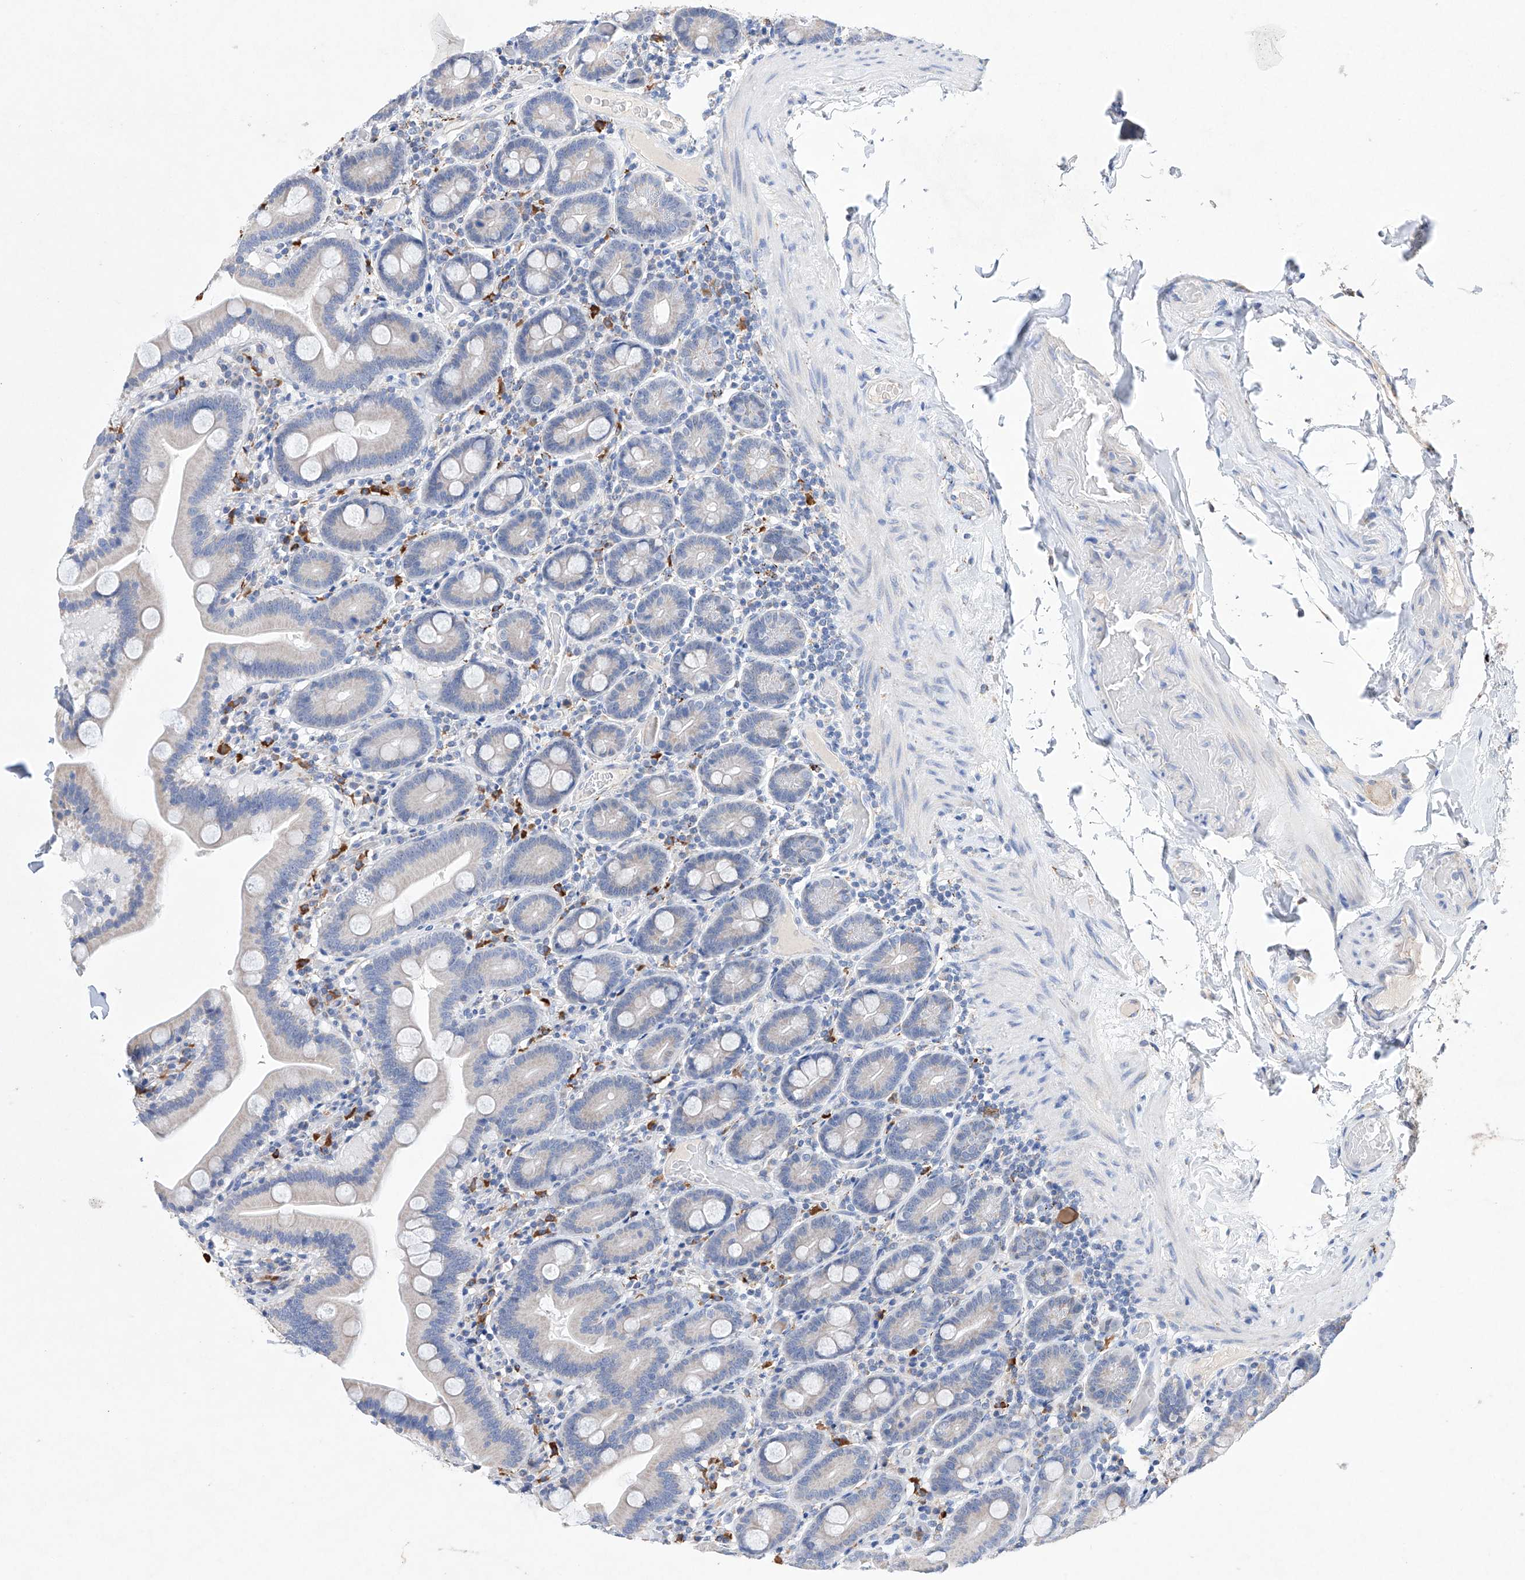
{"staining": {"intensity": "negative", "quantity": "none", "location": "none"}, "tissue": "duodenum", "cell_type": "Glandular cells", "image_type": "normal", "snomed": [{"axis": "morphology", "description": "Normal tissue, NOS"}, {"axis": "topography", "description": "Duodenum"}], "caption": "Immunohistochemistry histopathology image of benign duodenum: duodenum stained with DAB shows no significant protein expression in glandular cells.", "gene": "NRROS", "patient": {"sex": "male", "age": 55}}